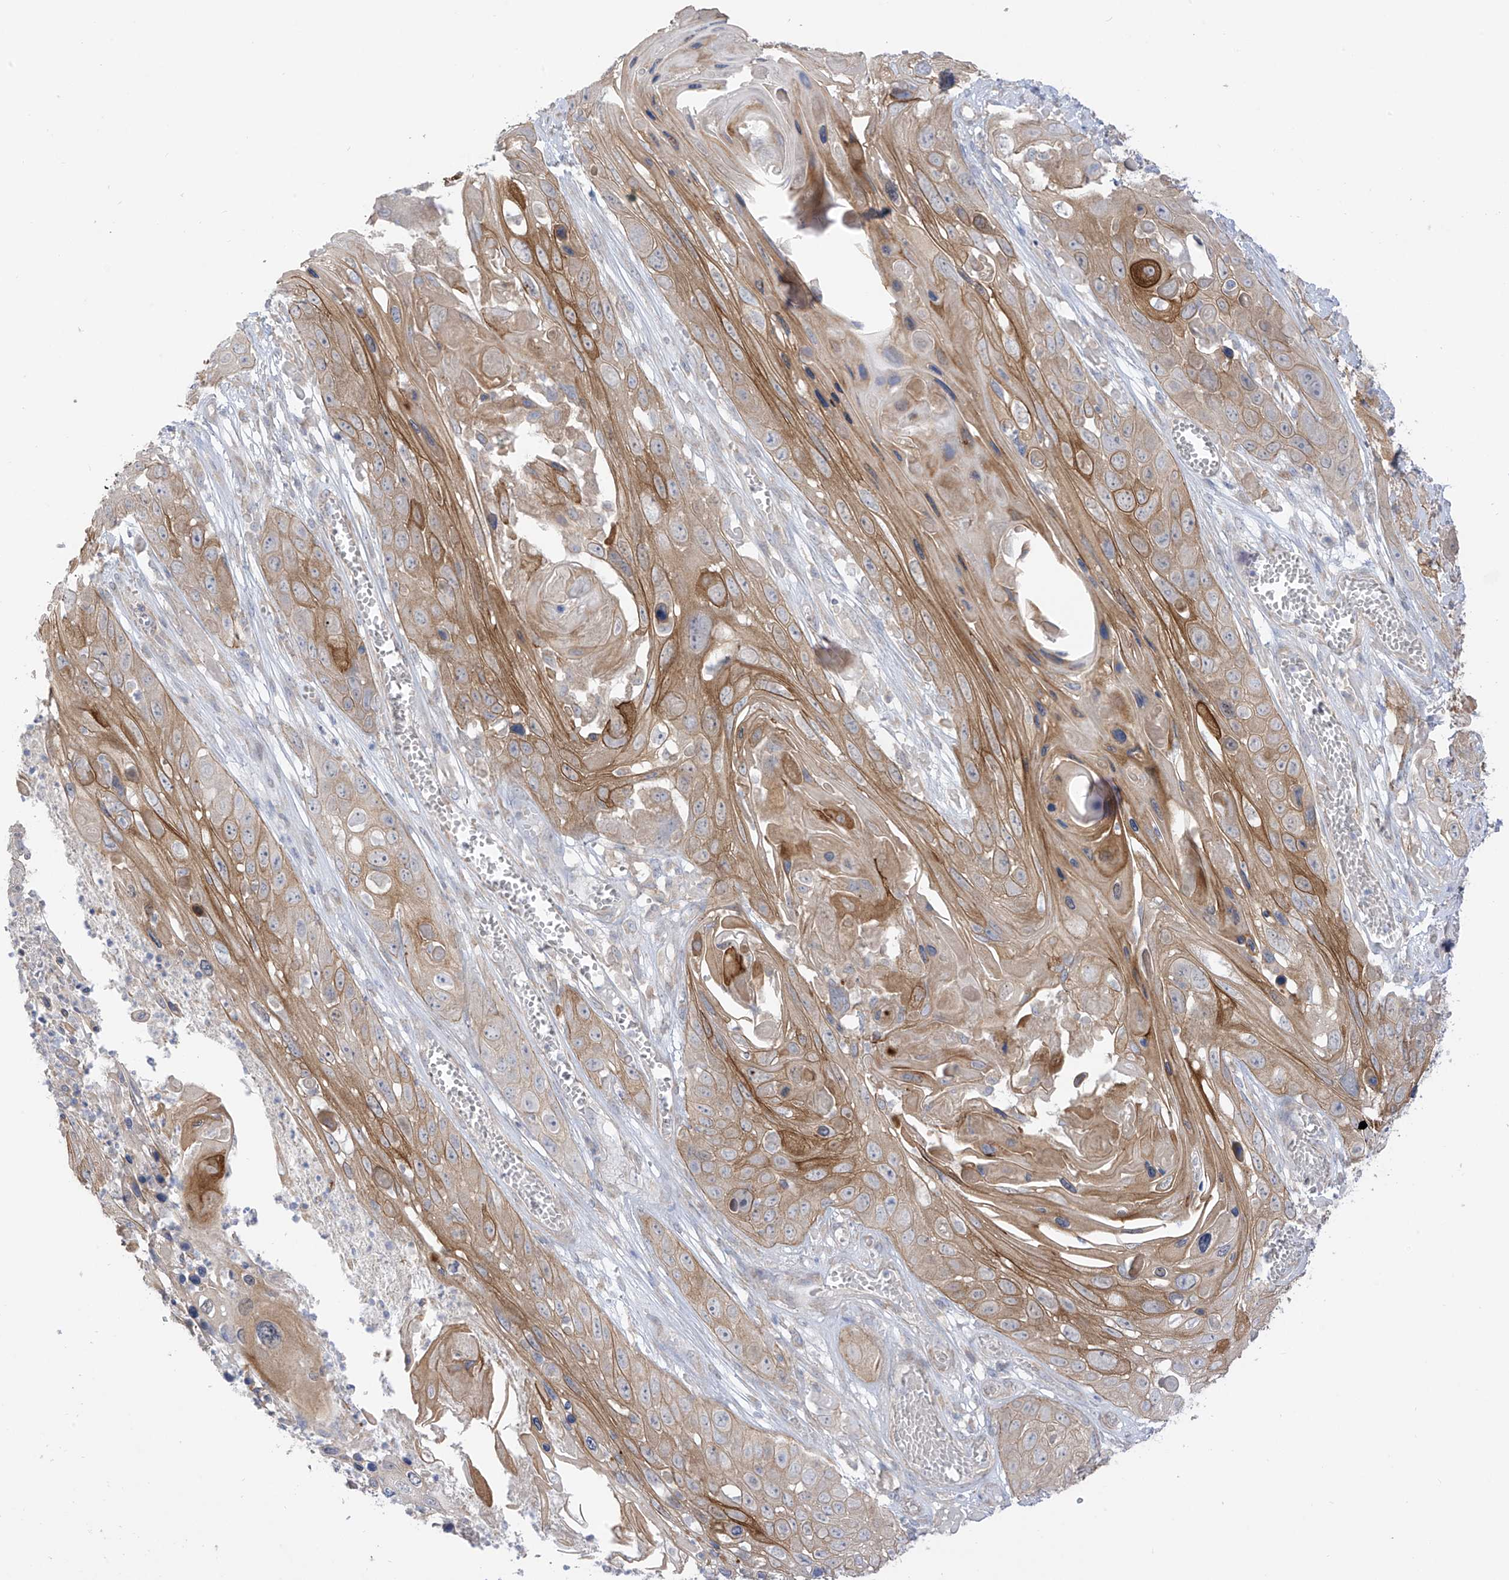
{"staining": {"intensity": "moderate", "quantity": "25%-75%", "location": "cytoplasmic/membranous"}, "tissue": "skin cancer", "cell_type": "Tumor cells", "image_type": "cancer", "snomed": [{"axis": "morphology", "description": "Squamous cell carcinoma, NOS"}, {"axis": "topography", "description": "Skin"}], "caption": "Immunohistochemistry (IHC) staining of skin squamous cell carcinoma, which exhibits medium levels of moderate cytoplasmic/membranous expression in approximately 25%-75% of tumor cells indicating moderate cytoplasmic/membranous protein expression. The staining was performed using DAB (3,3'-diaminobenzidine) (brown) for protein detection and nuclei were counterstained in hematoxylin (blue).", "gene": "EIPR1", "patient": {"sex": "male", "age": 55}}